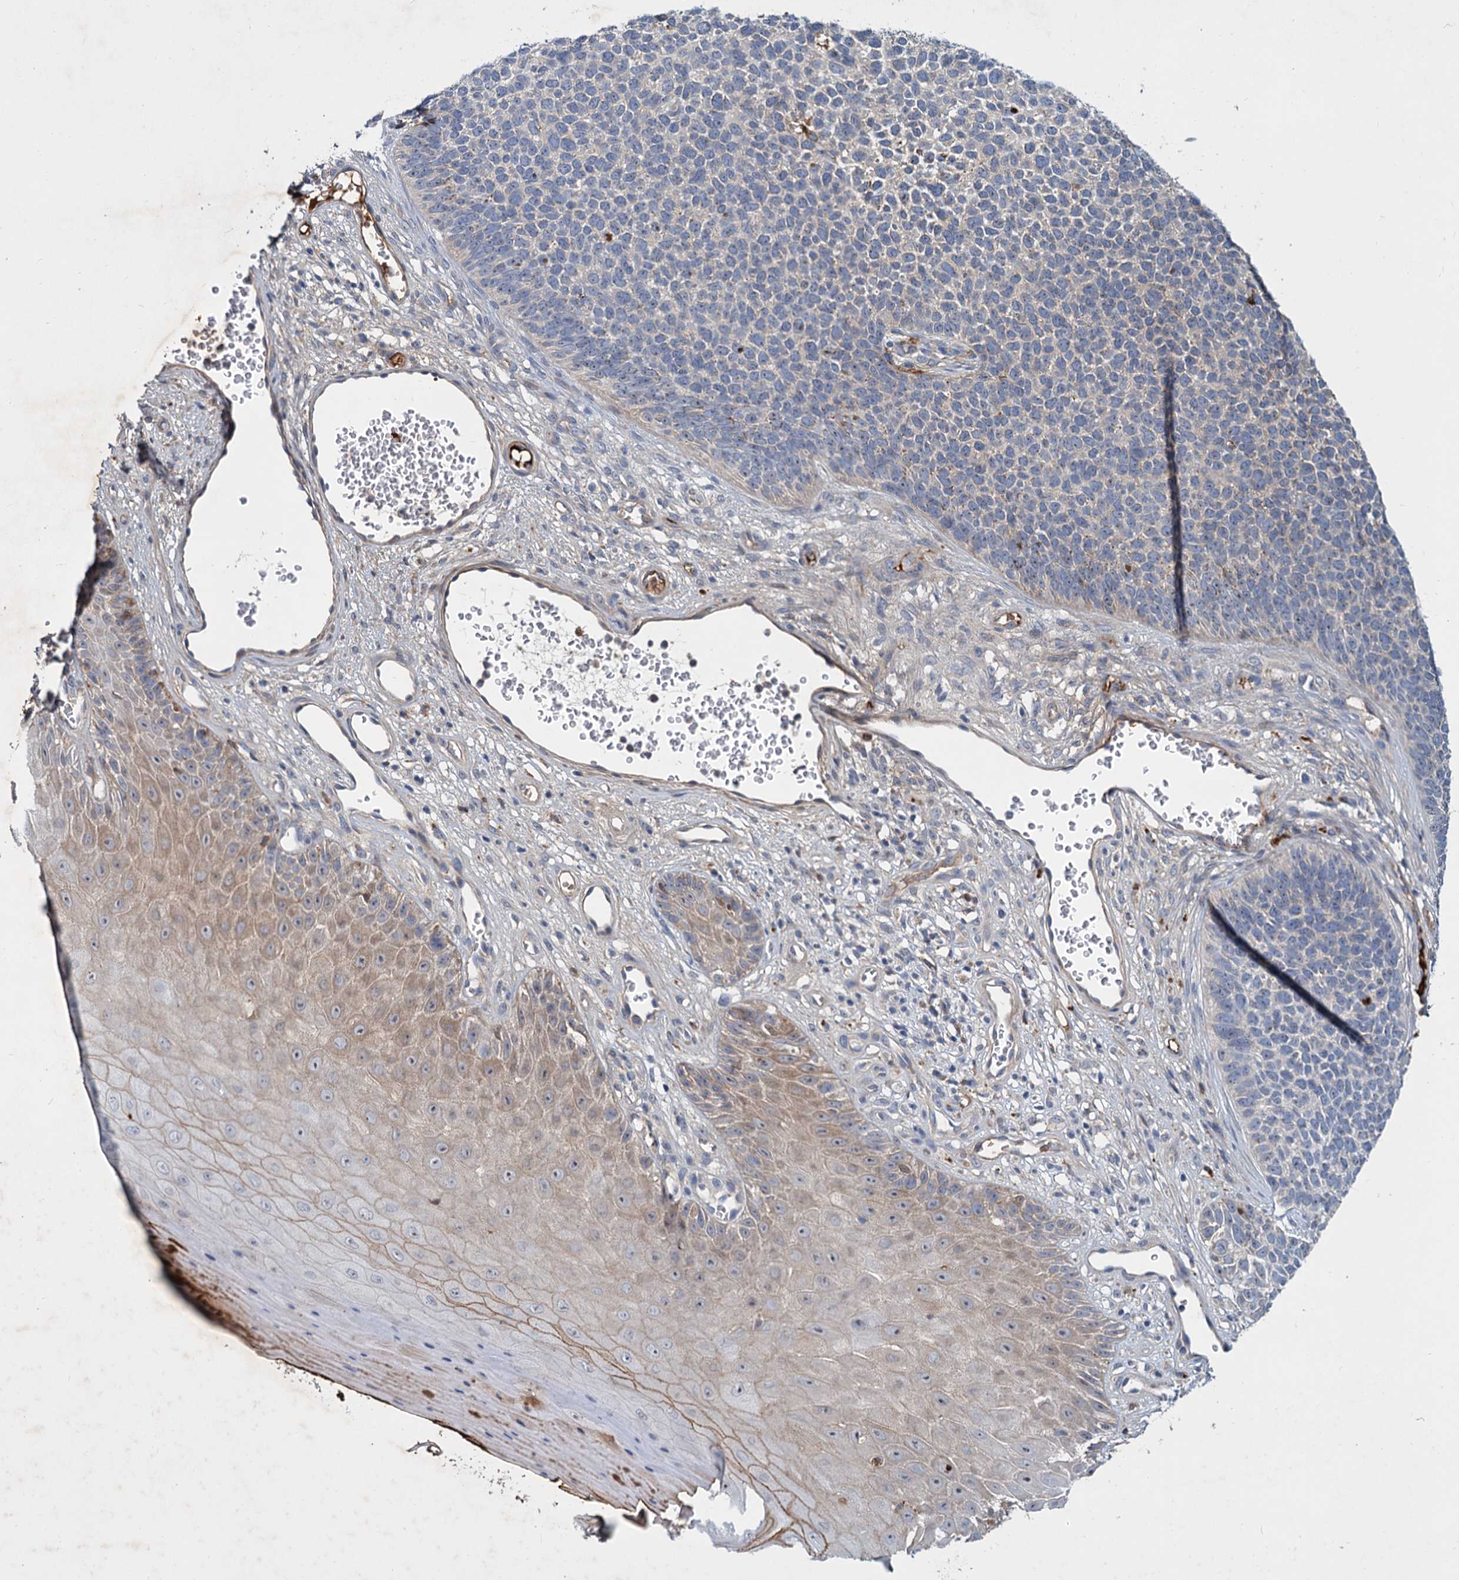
{"staining": {"intensity": "moderate", "quantity": "<25%", "location": "cytoplasmic/membranous"}, "tissue": "skin cancer", "cell_type": "Tumor cells", "image_type": "cancer", "snomed": [{"axis": "morphology", "description": "Basal cell carcinoma"}, {"axis": "topography", "description": "Skin"}], "caption": "Immunohistochemistry (IHC) staining of basal cell carcinoma (skin), which reveals low levels of moderate cytoplasmic/membranous expression in approximately <25% of tumor cells indicating moderate cytoplasmic/membranous protein positivity. The staining was performed using DAB (3,3'-diaminobenzidine) (brown) for protein detection and nuclei were counterstained in hematoxylin (blue).", "gene": "CHRD", "patient": {"sex": "female", "age": 84}}